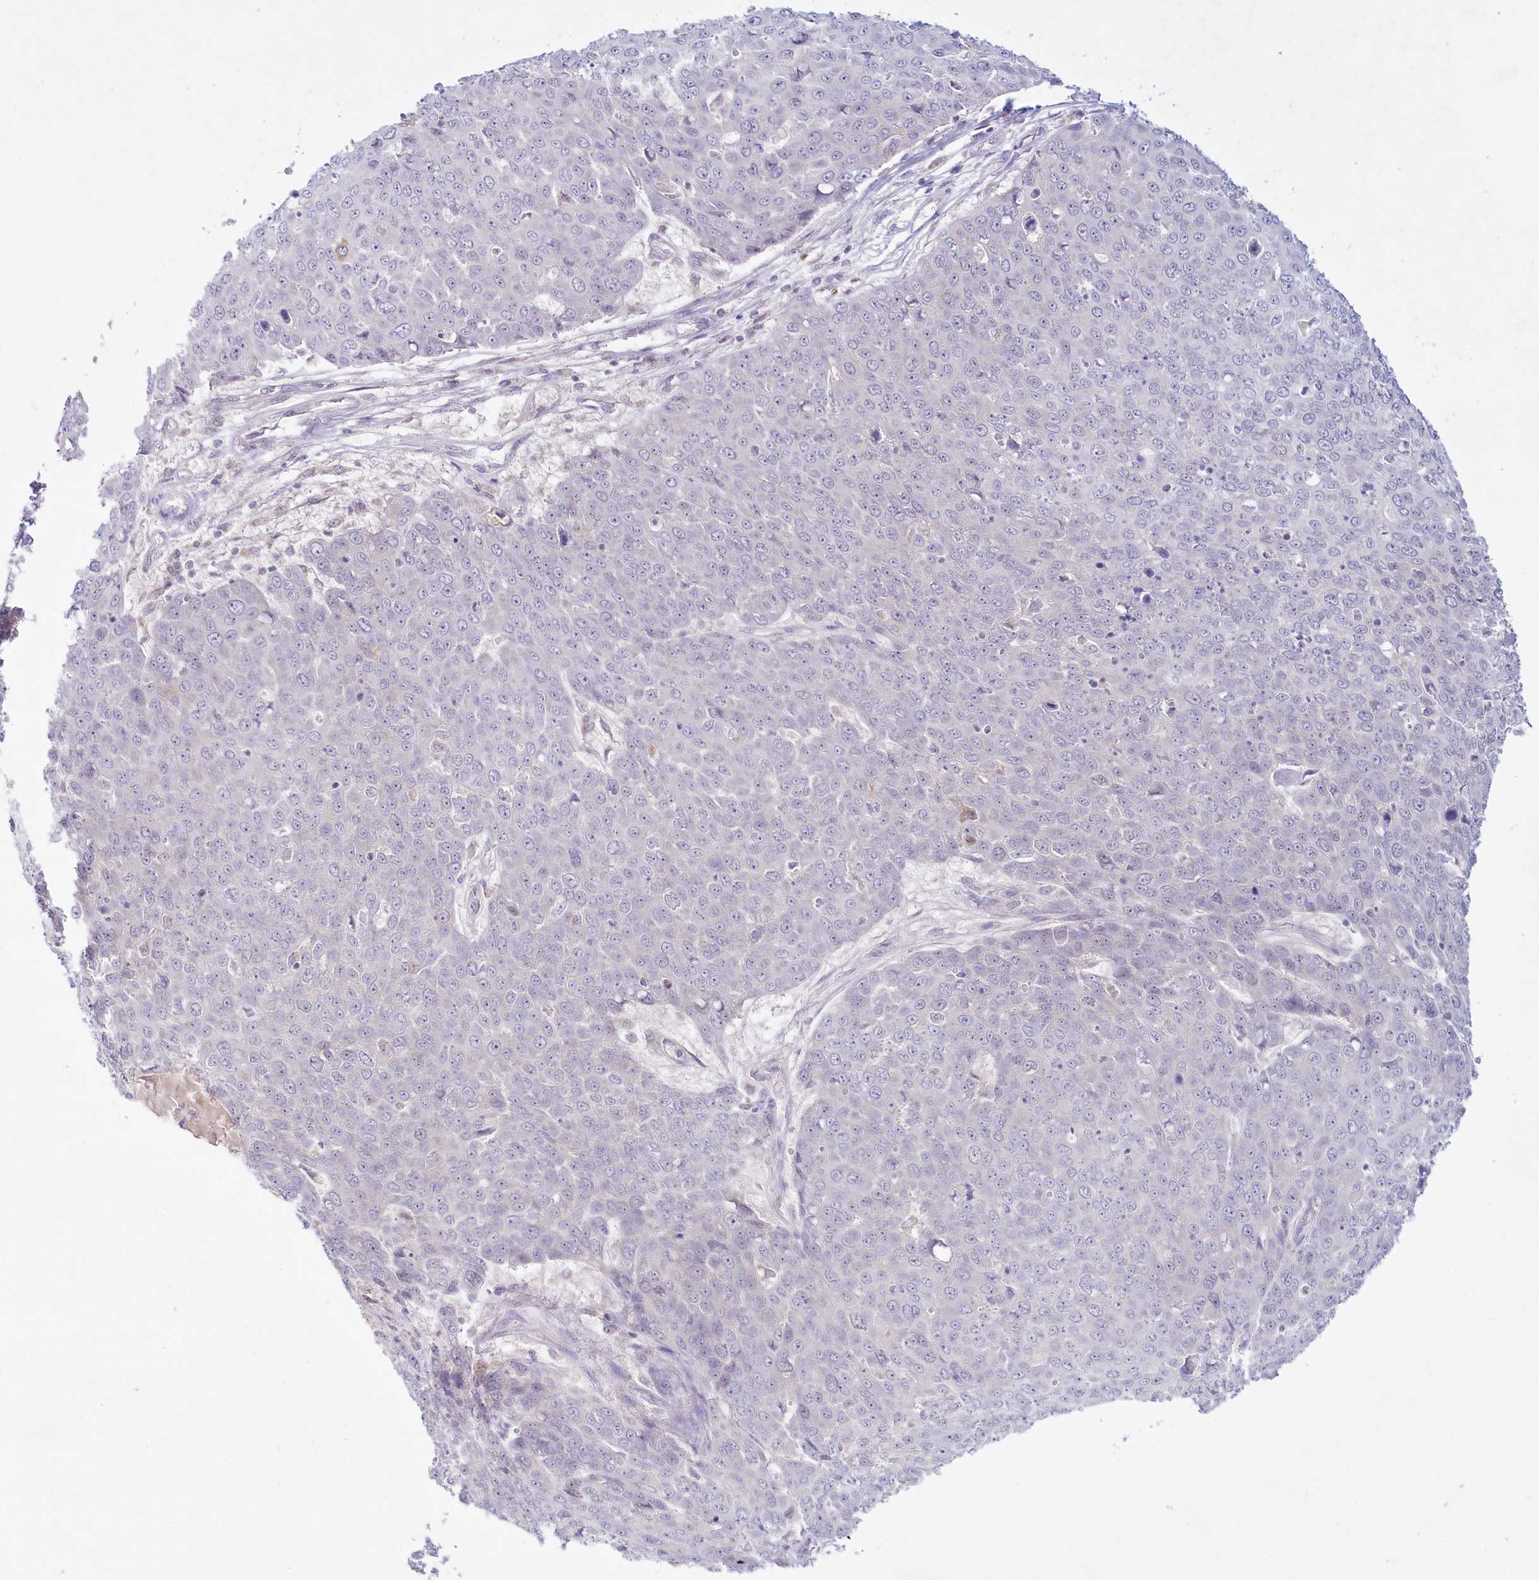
{"staining": {"intensity": "negative", "quantity": "none", "location": "none"}, "tissue": "skin cancer", "cell_type": "Tumor cells", "image_type": "cancer", "snomed": [{"axis": "morphology", "description": "Squamous cell carcinoma, NOS"}, {"axis": "topography", "description": "Skin"}], "caption": "DAB immunohistochemical staining of skin squamous cell carcinoma reveals no significant expression in tumor cells. (DAB immunohistochemistry, high magnification).", "gene": "PSAPL1", "patient": {"sex": "male", "age": 71}}